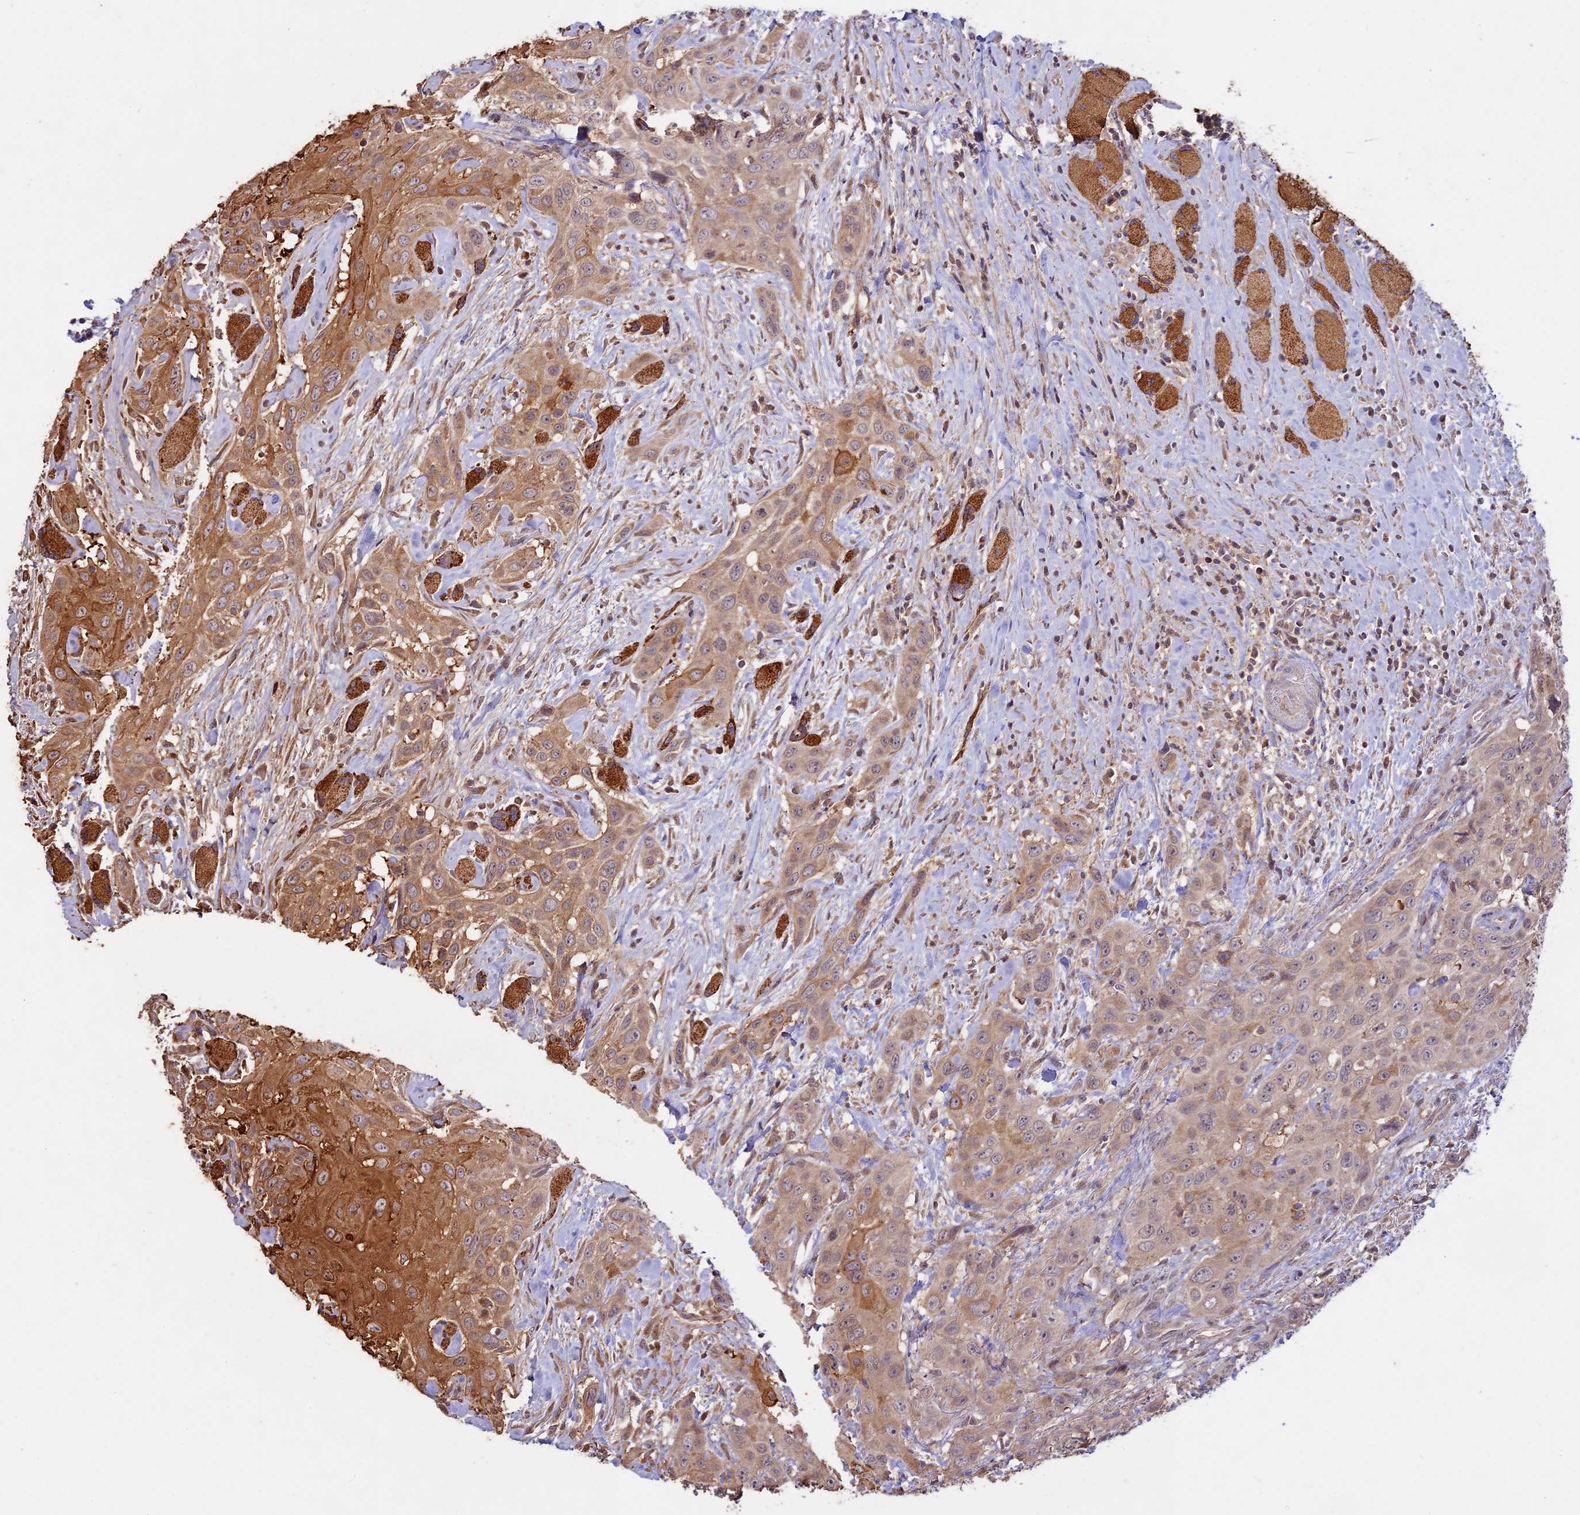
{"staining": {"intensity": "strong", "quantity": "25%-75%", "location": "cytoplasmic/membranous,nuclear"}, "tissue": "head and neck cancer", "cell_type": "Tumor cells", "image_type": "cancer", "snomed": [{"axis": "morphology", "description": "Squamous cell carcinoma, NOS"}, {"axis": "topography", "description": "Head-Neck"}], "caption": "The histopathology image shows immunohistochemical staining of head and neck squamous cell carcinoma. There is strong cytoplasmic/membranous and nuclear positivity is present in about 25%-75% of tumor cells. (IHC, brightfield microscopy, high magnification).", "gene": "BCAS4", "patient": {"sex": "male", "age": 81}}